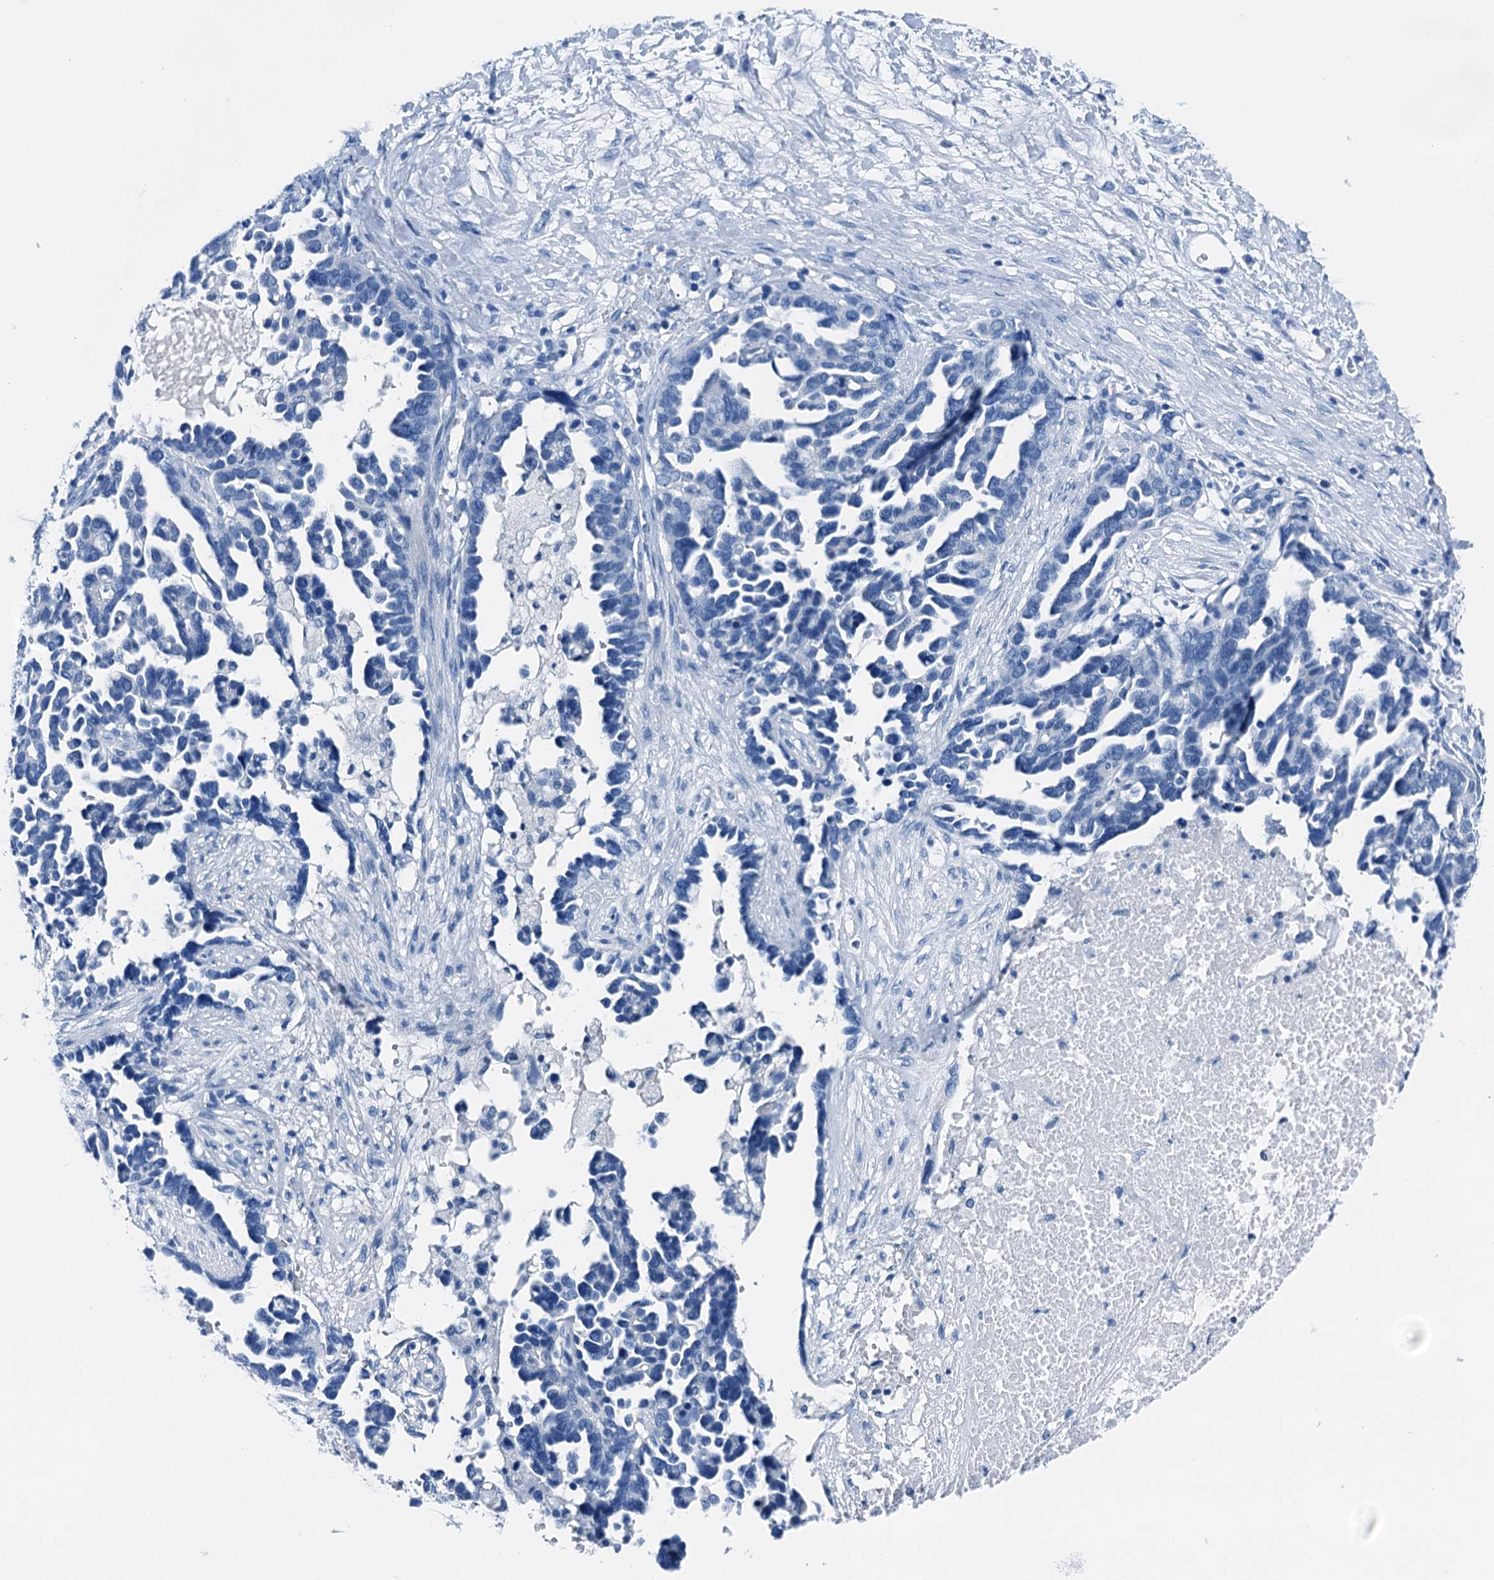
{"staining": {"intensity": "negative", "quantity": "none", "location": "none"}, "tissue": "ovarian cancer", "cell_type": "Tumor cells", "image_type": "cancer", "snomed": [{"axis": "morphology", "description": "Cystadenocarcinoma, serous, NOS"}, {"axis": "topography", "description": "Ovary"}], "caption": "Tumor cells are negative for protein expression in human serous cystadenocarcinoma (ovarian).", "gene": "CBLN3", "patient": {"sex": "female", "age": 54}}